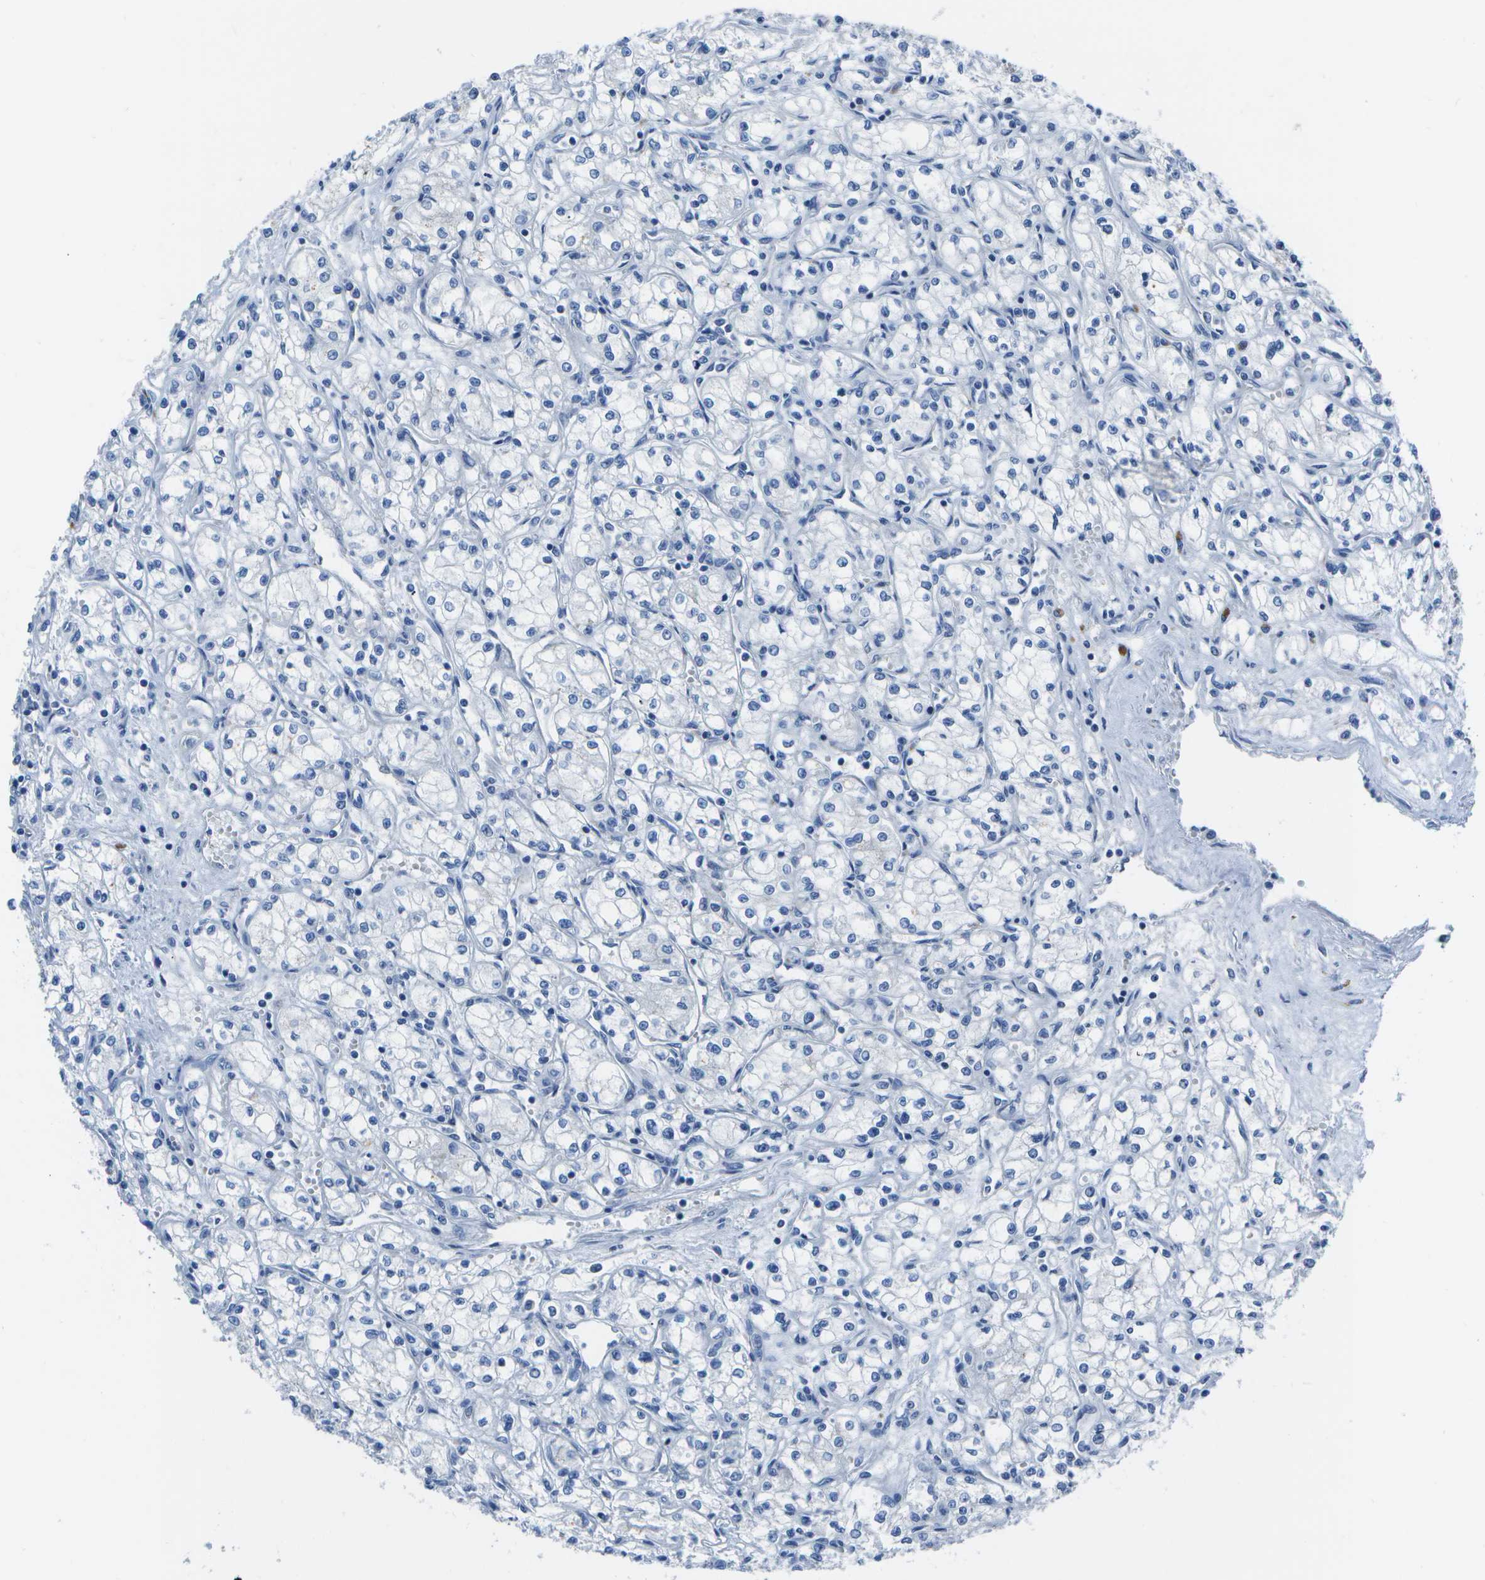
{"staining": {"intensity": "negative", "quantity": "none", "location": "none"}, "tissue": "renal cancer", "cell_type": "Tumor cells", "image_type": "cancer", "snomed": [{"axis": "morphology", "description": "Normal tissue, NOS"}, {"axis": "morphology", "description": "Adenocarcinoma, NOS"}, {"axis": "topography", "description": "Kidney"}], "caption": "Human renal cancer stained for a protein using immunohistochemistry shows no expression in tumor cells.", "gene": "DCT", "patient": {"sex": "male", "age": 59}}